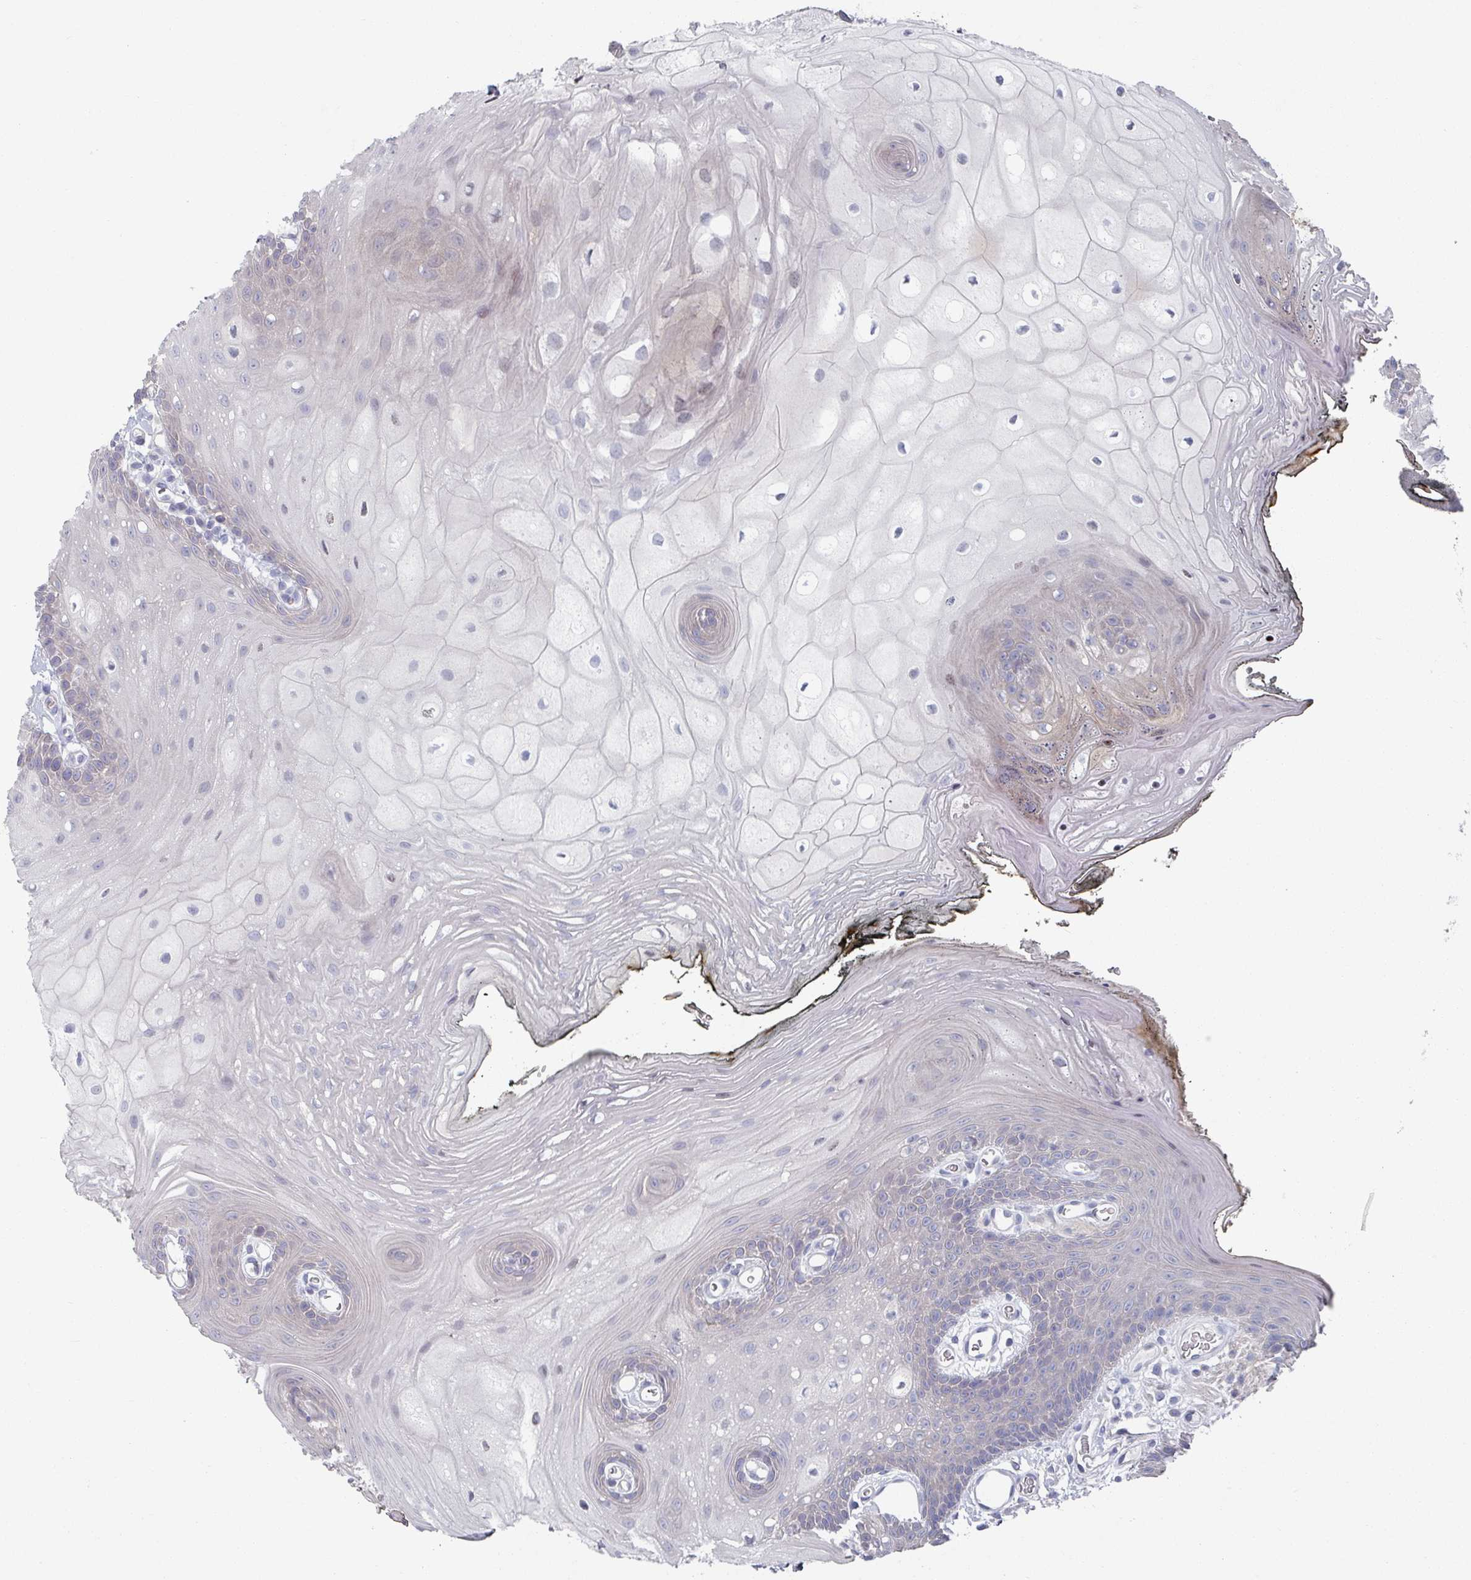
{"staining": {"intensity": "negative", "quantity": "none", "location": "none"}, "tissue": "oral mucosa", "cell_type": "Squamous epithelial cells", "image_type": "normal", "snomed": [{"axis": "morphology", "description": "Normal tissue, NOS"}, {"axis": "morphology", "description": "Squamous cell carcinoma, NOS"}, {"axis": "topography", "description": "Oral tissue"}, {"axis": "topography", "description": "Head-Neck"}], "caption": "Human oral mucosa stained for a protein using immunohistochemistry (IHC) reveals no positivity in squamous epithelial cells.", "gene": "EFL1", "patient": {"sex": "female", "age": 81}}